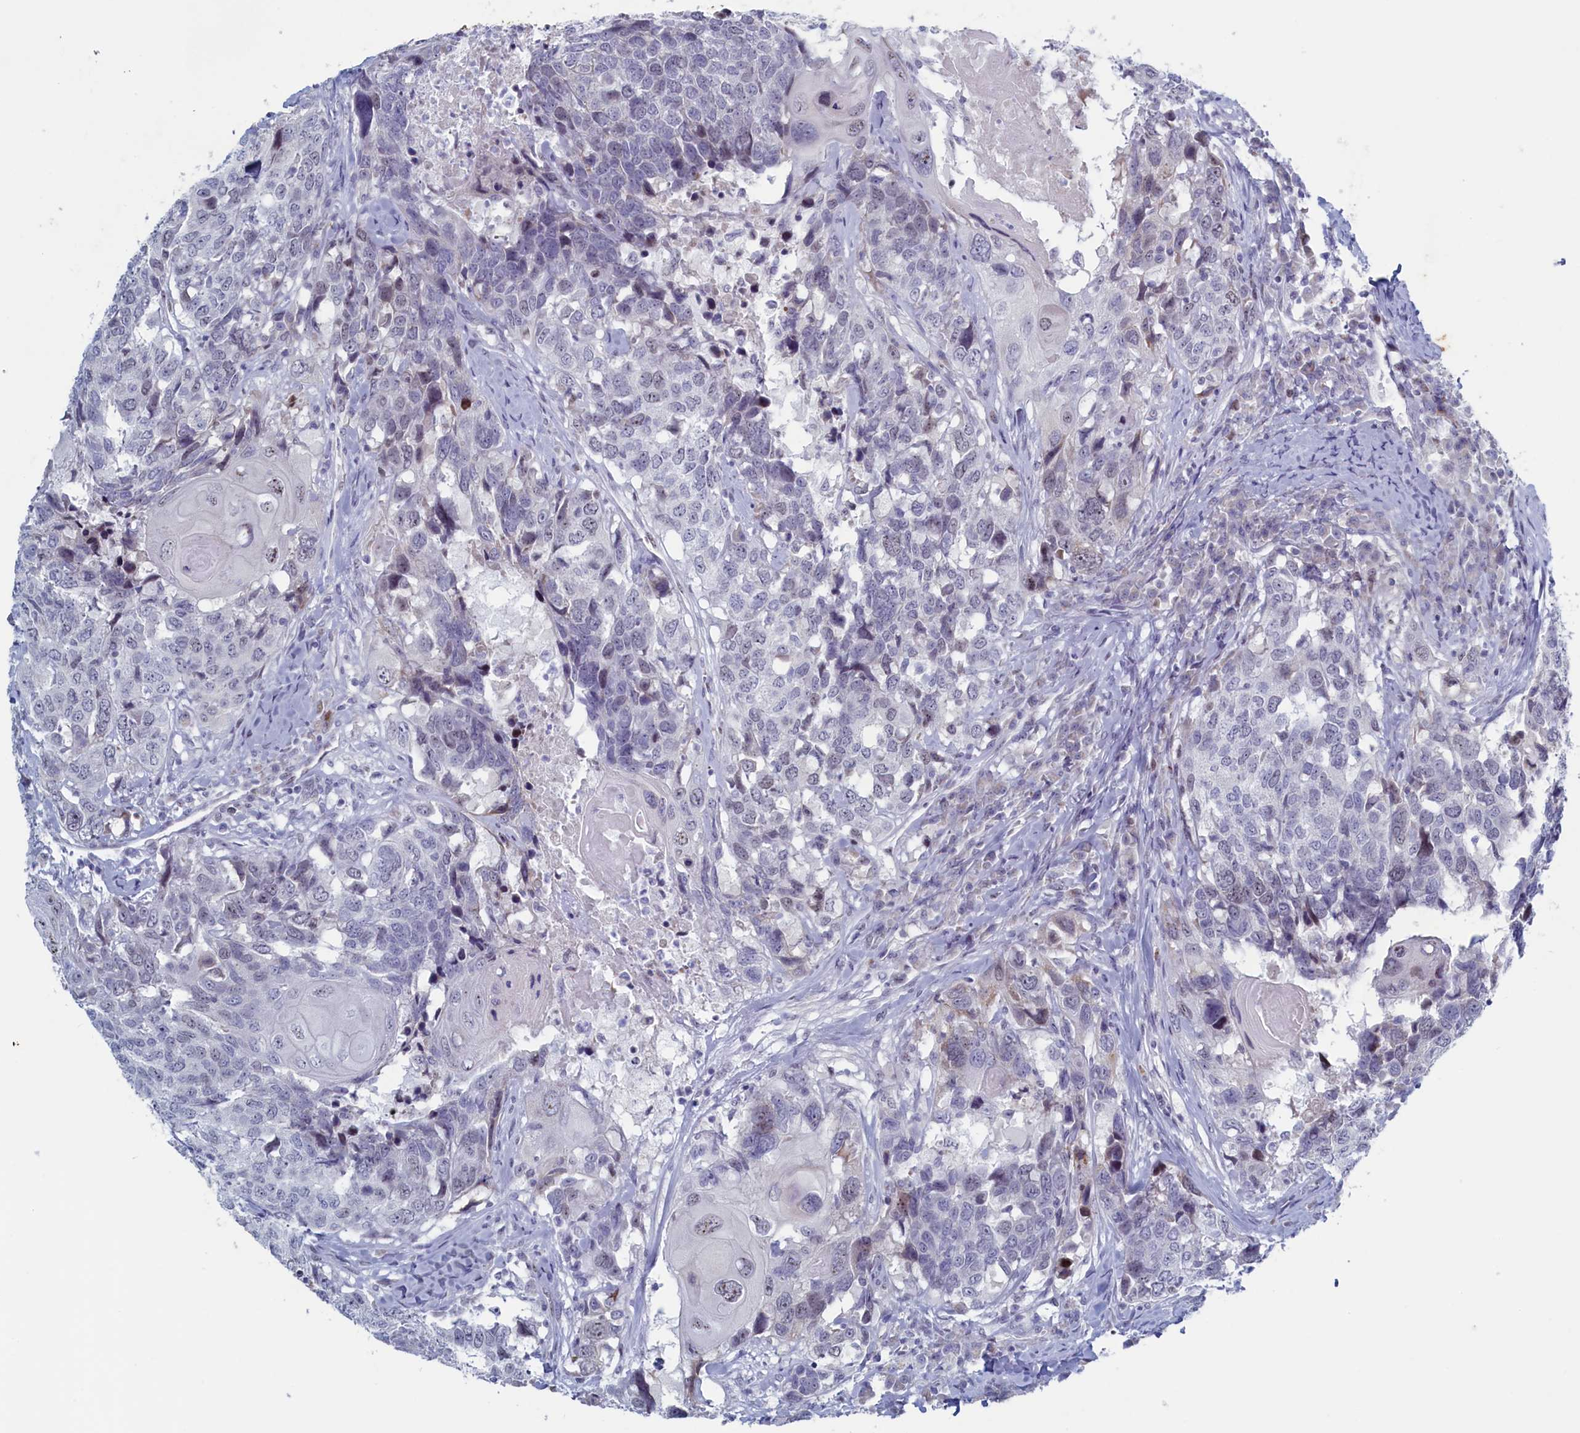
{"staining": {"intensity": "weak", "quantity": "<25%", "location": "nuclear"}, "tissue": "head and neck cancer", "cell_type": "Tumor cells", "image_type": "cancer", "snomed": [{"axis": "morphology", "description": "Squamous cell carcinoma, NOS"}, {"axis": "topography", "description": "Head-Neck"}], "caption": "Squamous cell carcinoma (head and neck) stained for a protein using immunohistochemistry (IHC) displays no positivity tumor cells.", "gene": "WDR76", "patient": {"sex": "male", "age": 66}}